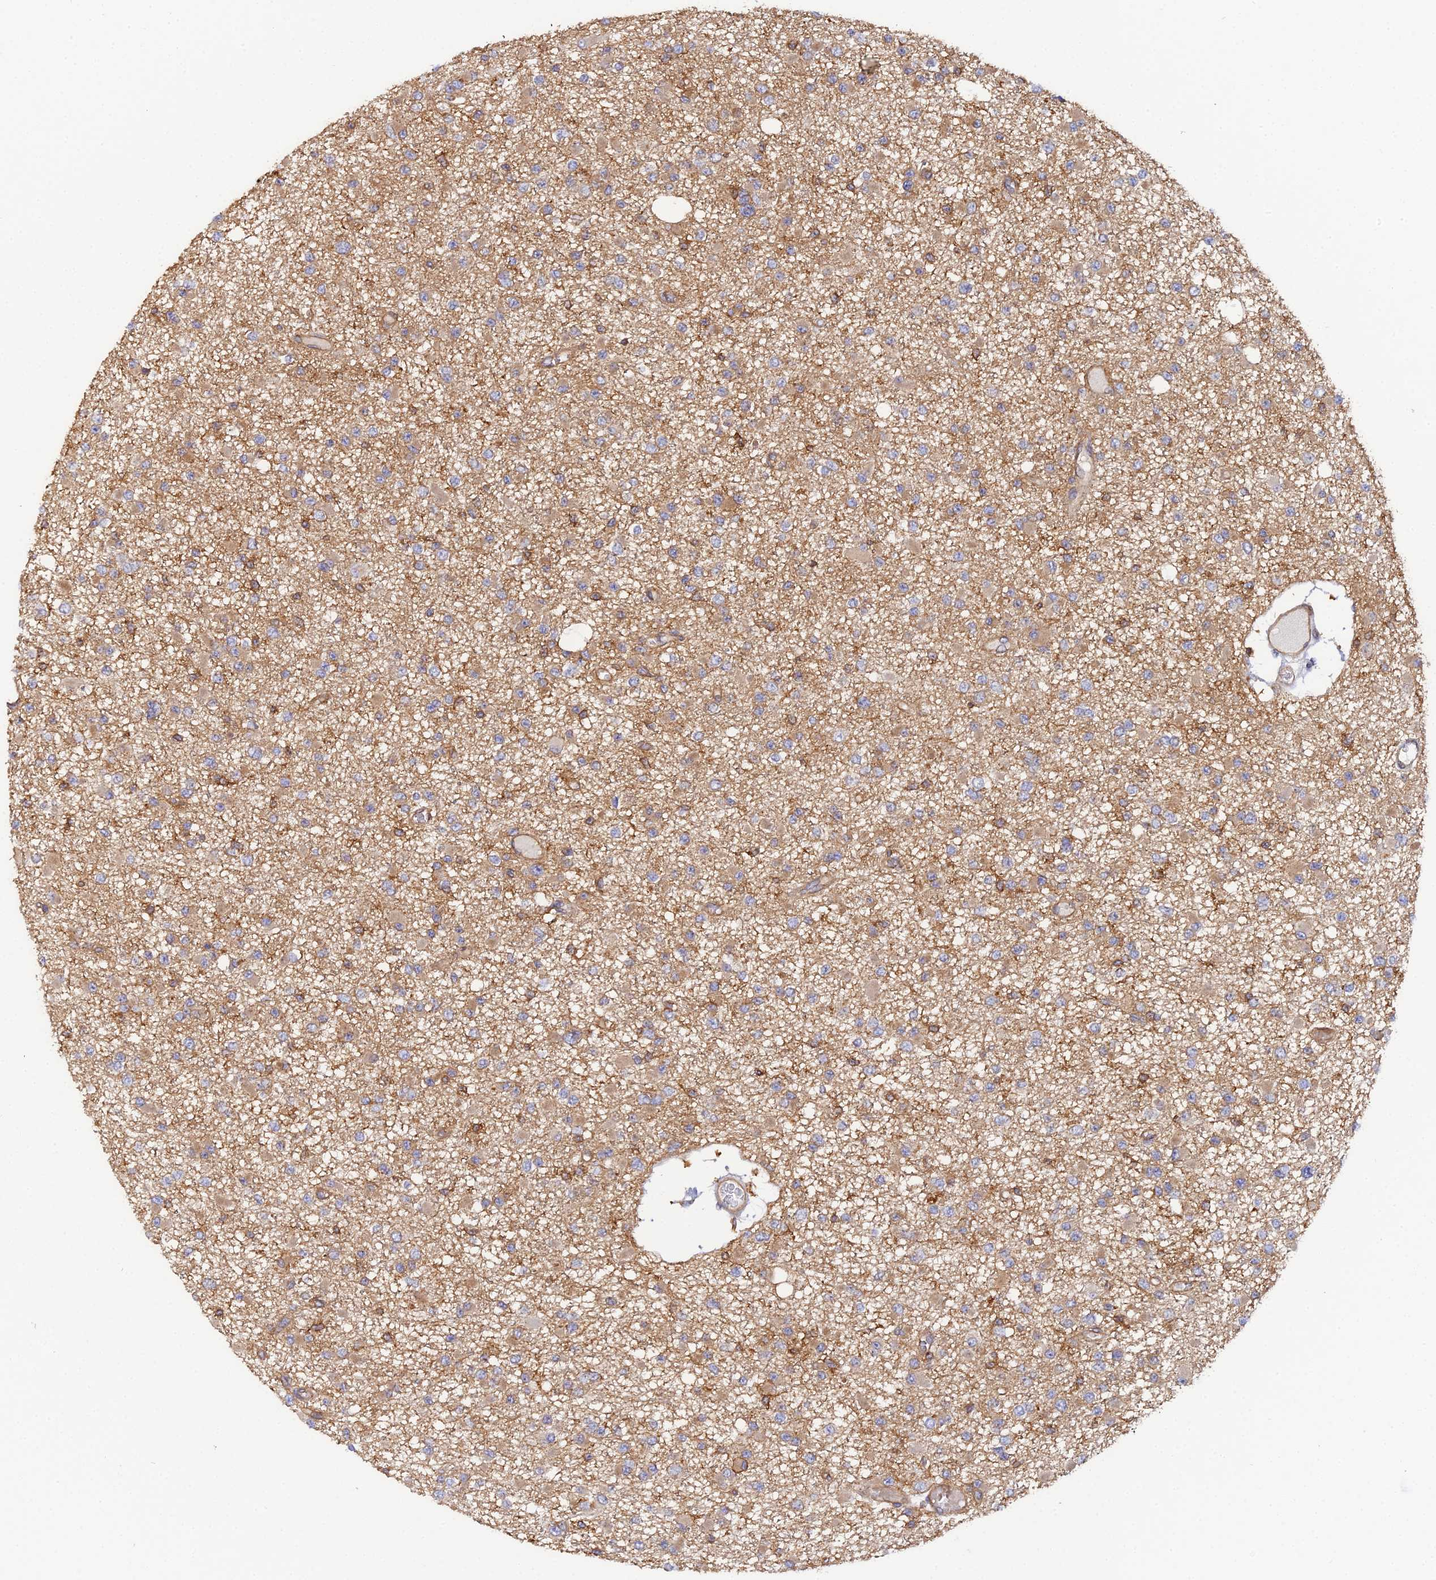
{"staining": {"intensity": "weak", "quantity": ">75%", "location": "cytoplasmic/membranous"}, "tissue": "glioma", "cell_type": "Tumor cells", "image_type": "cancer", "snomed": [{"axis": "morphology", "description": "Glioma, malignant, Low grade"}, {"axis": "topography", "description": "Brain"}], "caption": "Immunohistochemical staining of glioma demonstrates low levels of weak cytoplasmic/membranous positivity in about >75% of tumor cells.", "gene": "GNG5B", "patient": {"sex": "female", "age": 22}}